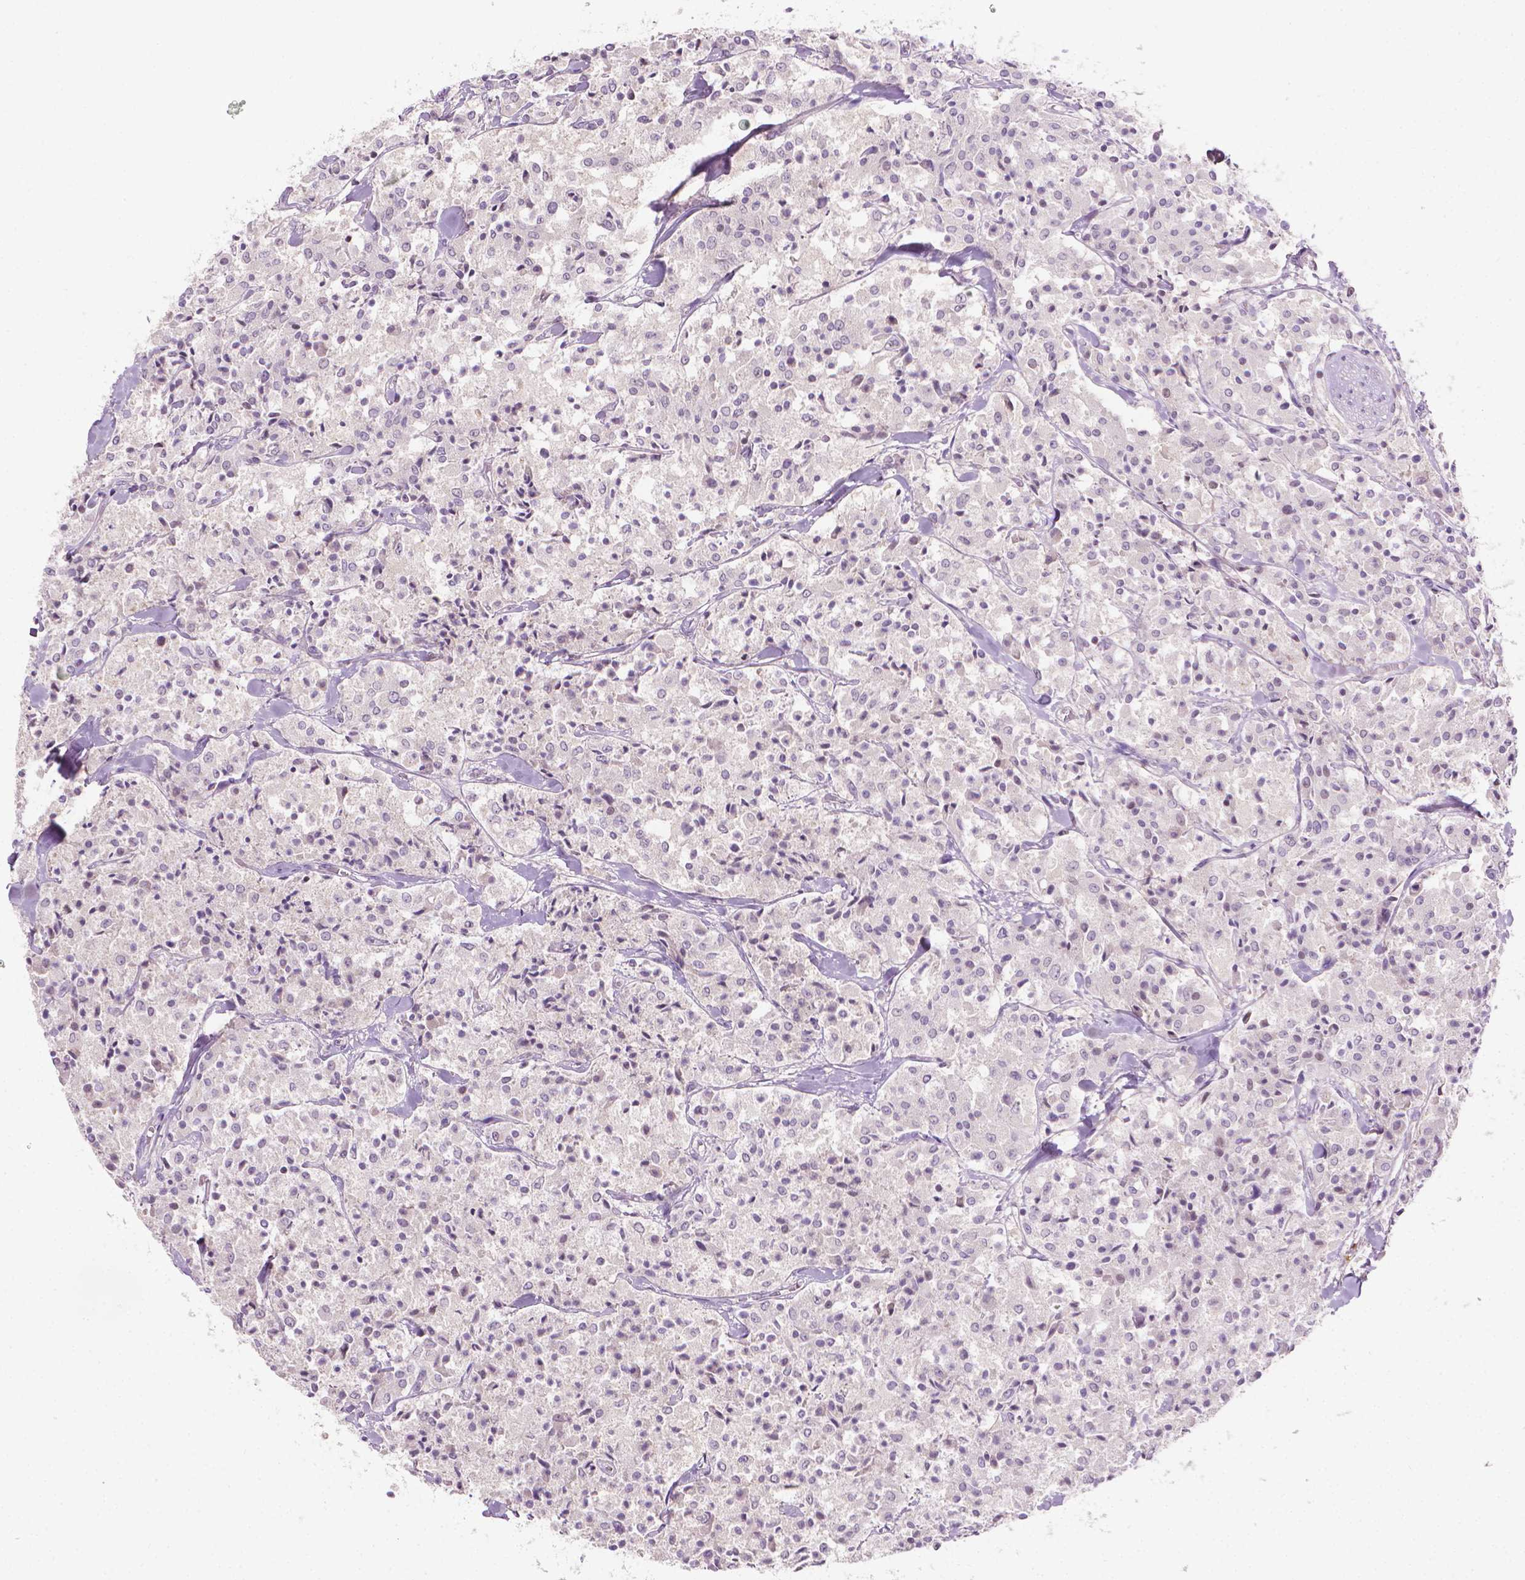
{"staining": {"intensity": "negative", "quantity": "none", "location": "none"}, "tissue": "carcinoid", "cell_type": "Tumor cells", "image_type": "cancer", "snomed": [{"axis": "morphology", "description": "Carcinoid, malignant, NOS"}, {"axis": "topography", "description": "Lung"}], "caption": "DAB (3,3'-diaminobenzidine) immunohistochemical staining of human carcinoid exhibits no significant expression in tumor cells.", "gene": "NCAN", "patient": {"sex": "male", "age": 71}}